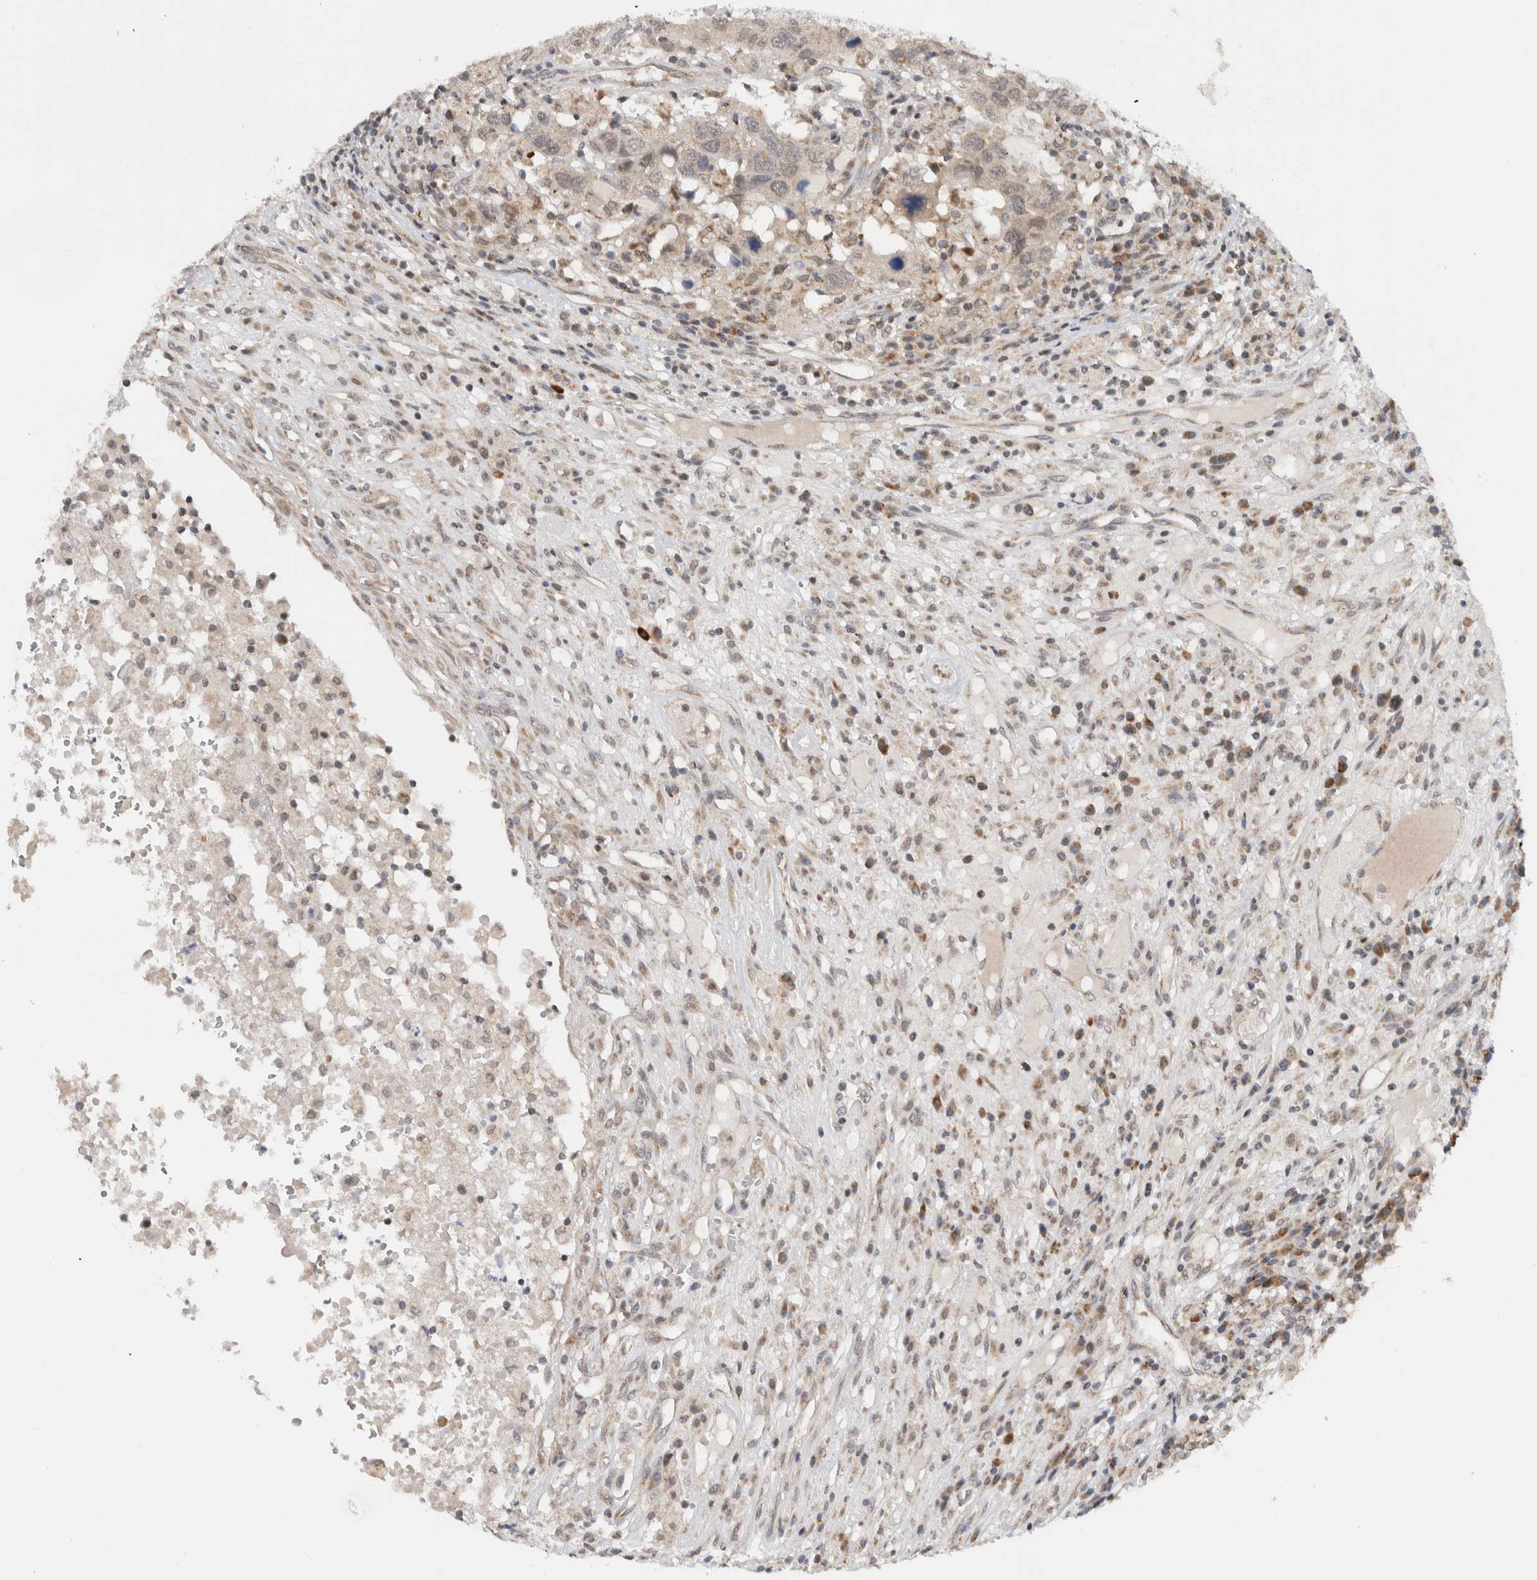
{"staining": {"intensity": "negative", "quantity": "none", "location": "none"}, "tissue": "head and neck cancer", "cell_type": "Tumor cells", "image_type": "cancer", "snomed": [{"axis": "morphology", "description": "Squamous cell carcinoma, NOS"}, {"axis": "topography", "description": "Head-Neck"}], "caption": "An IHC photomicrograph of head and neck squamous cell carcinoma is shown. There is no staining in tumor cells of head and neck squamous cell carcinoma.", "gene": "CMC2", "patient": {"sex": "male", "age": 66}}